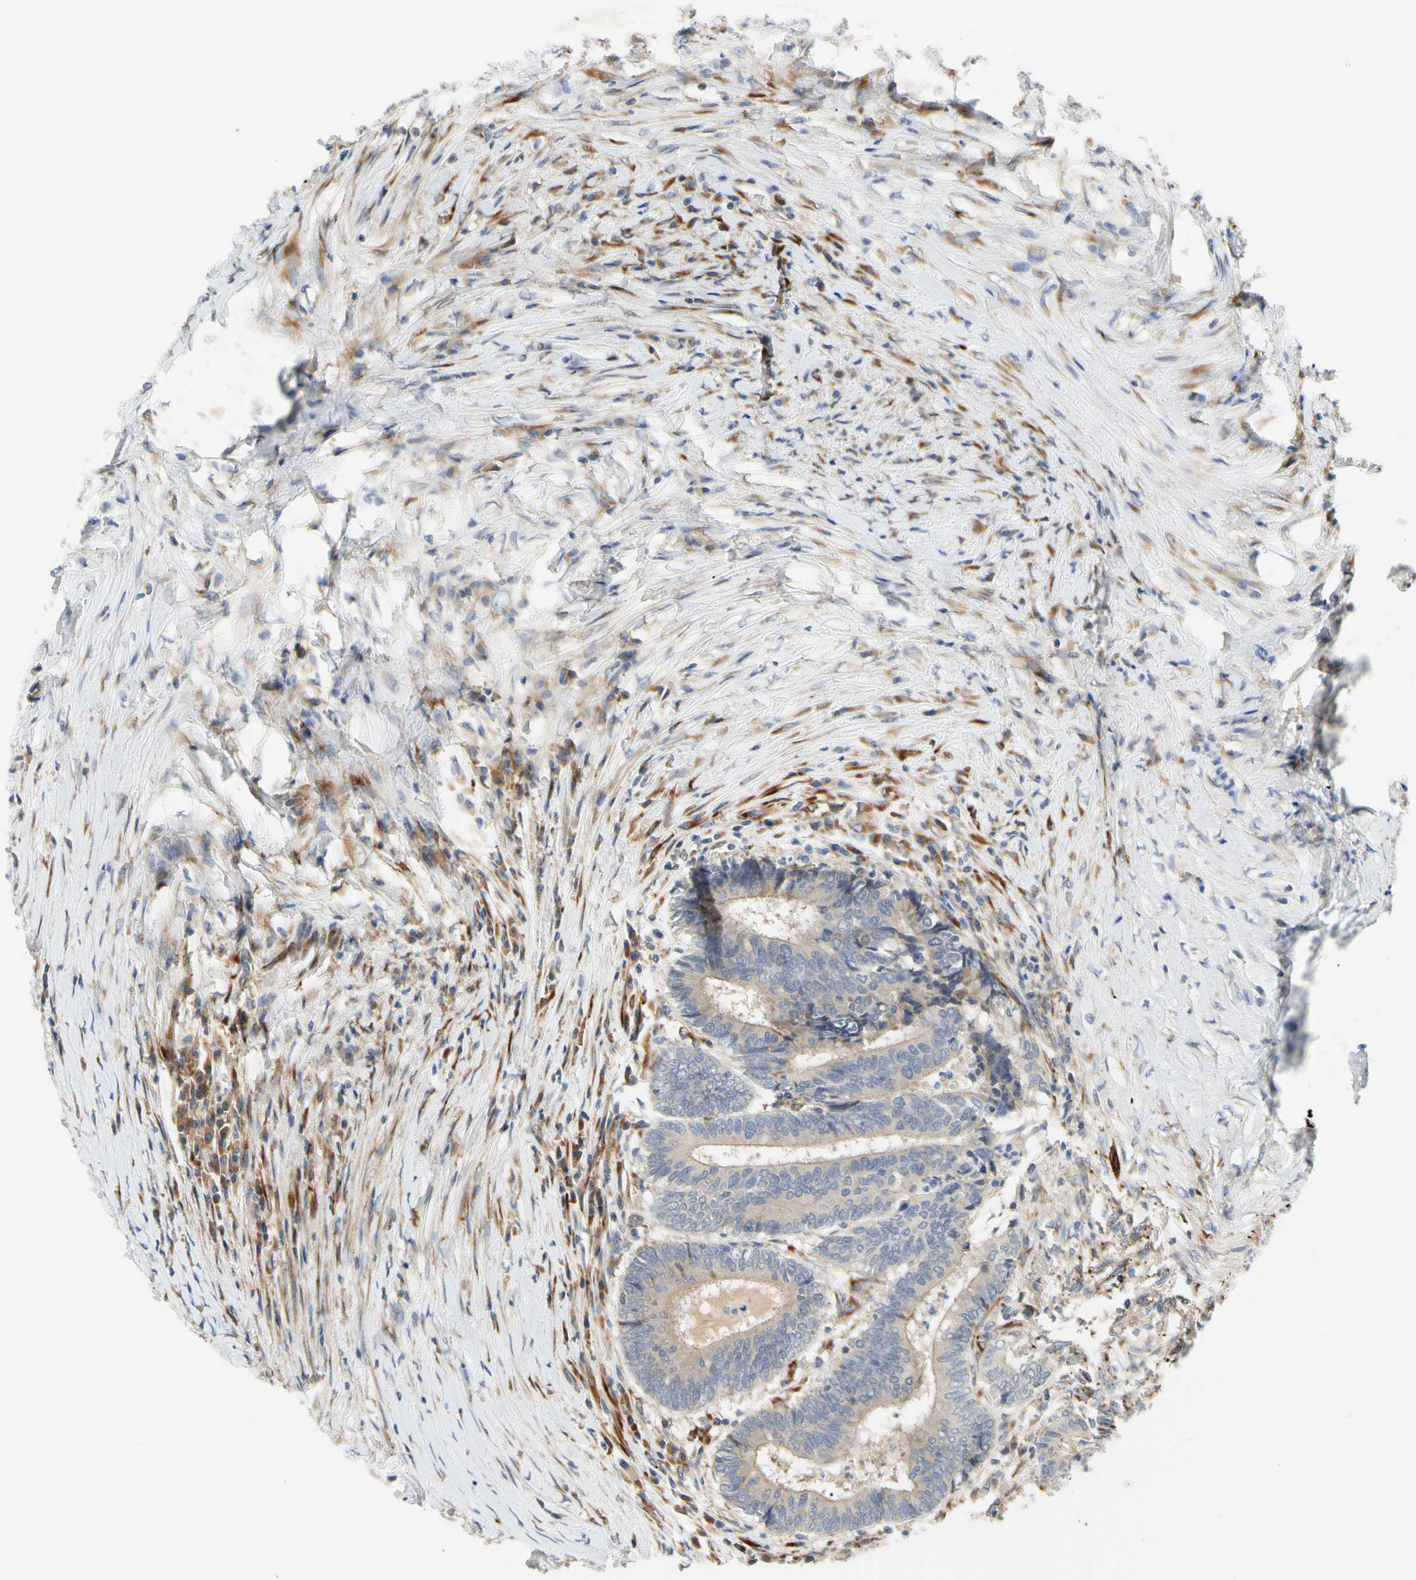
{"staining": {"intensity": "negative", "quantity": "none", "location": "none"}, "tissue": "colorectal cancer", "cell_type": "Tumor cells", "image_type": "cancer", "snomed": [{"axis": "morphology", "description": "Adenocarcinoma, NOS"}, {"axis": "topography", "description": "Rectum"}], "caption": "IHC of adenocarcinoma (colorectal) exhibits no expression in tumor cells.", "gene": "ZNF236", "patient": {"sex": "male", "age": 63}}